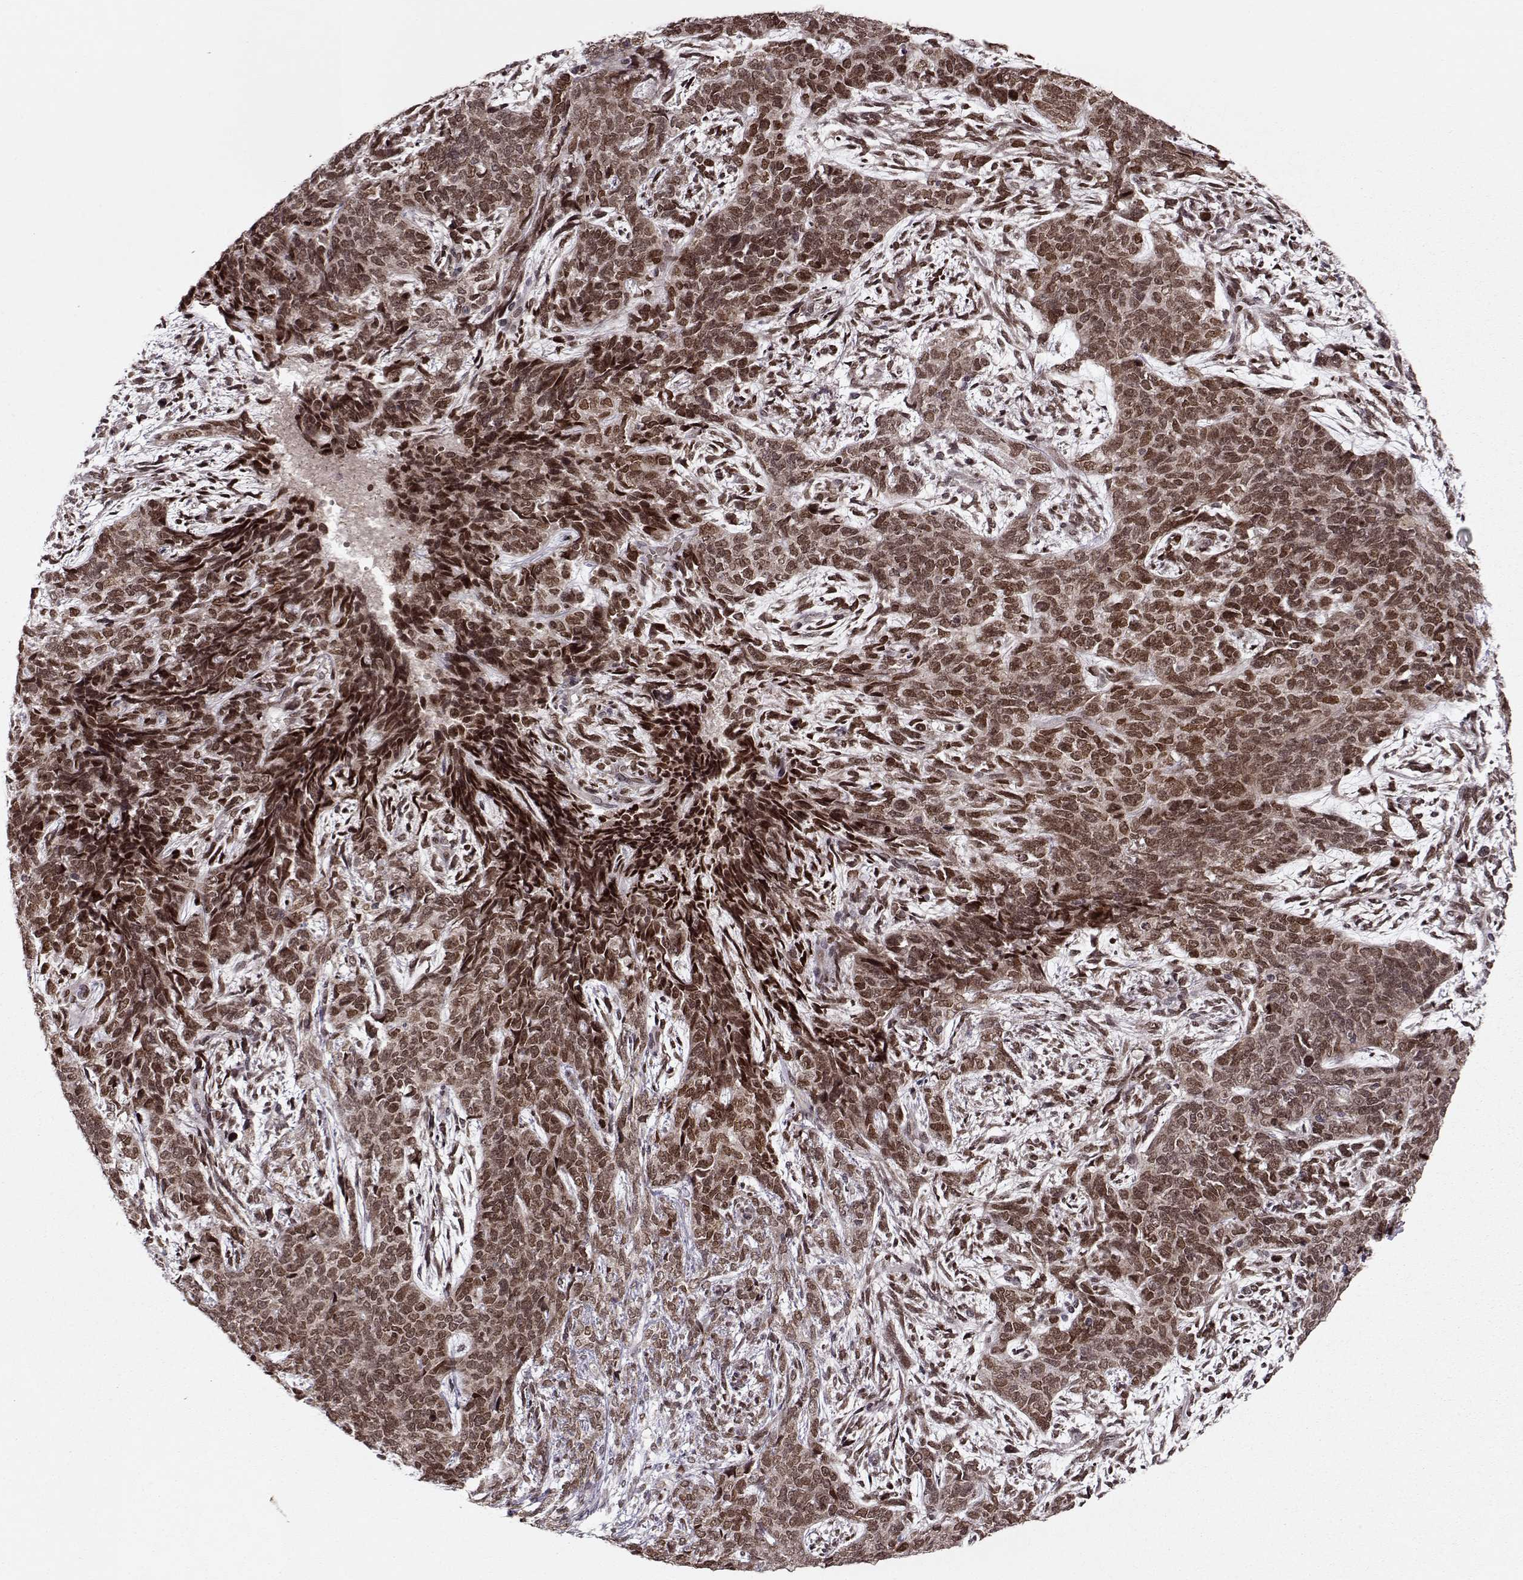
{"staining": {"intensity": "moderate", "quantity": ">75%", "location": "nuclear"}, "tissue": "cervical cancer", "cell_type": "Tumor cells", "image_type": "cancer", "snomed": [{"axis": "morphology", "description": "Squamous cell carcinoma, NOS"}, {"axis": "topography", "description": "Cervix"}], "caption": "IHC histopathology image of cervical squamous cell carcinoma stained for a protein (brown), which displays medium levels of moderate nuclear staining in approximately >75% of tumor cells.", "gene": "RAI1", "patient": {"sex": "female", "age": 63}}